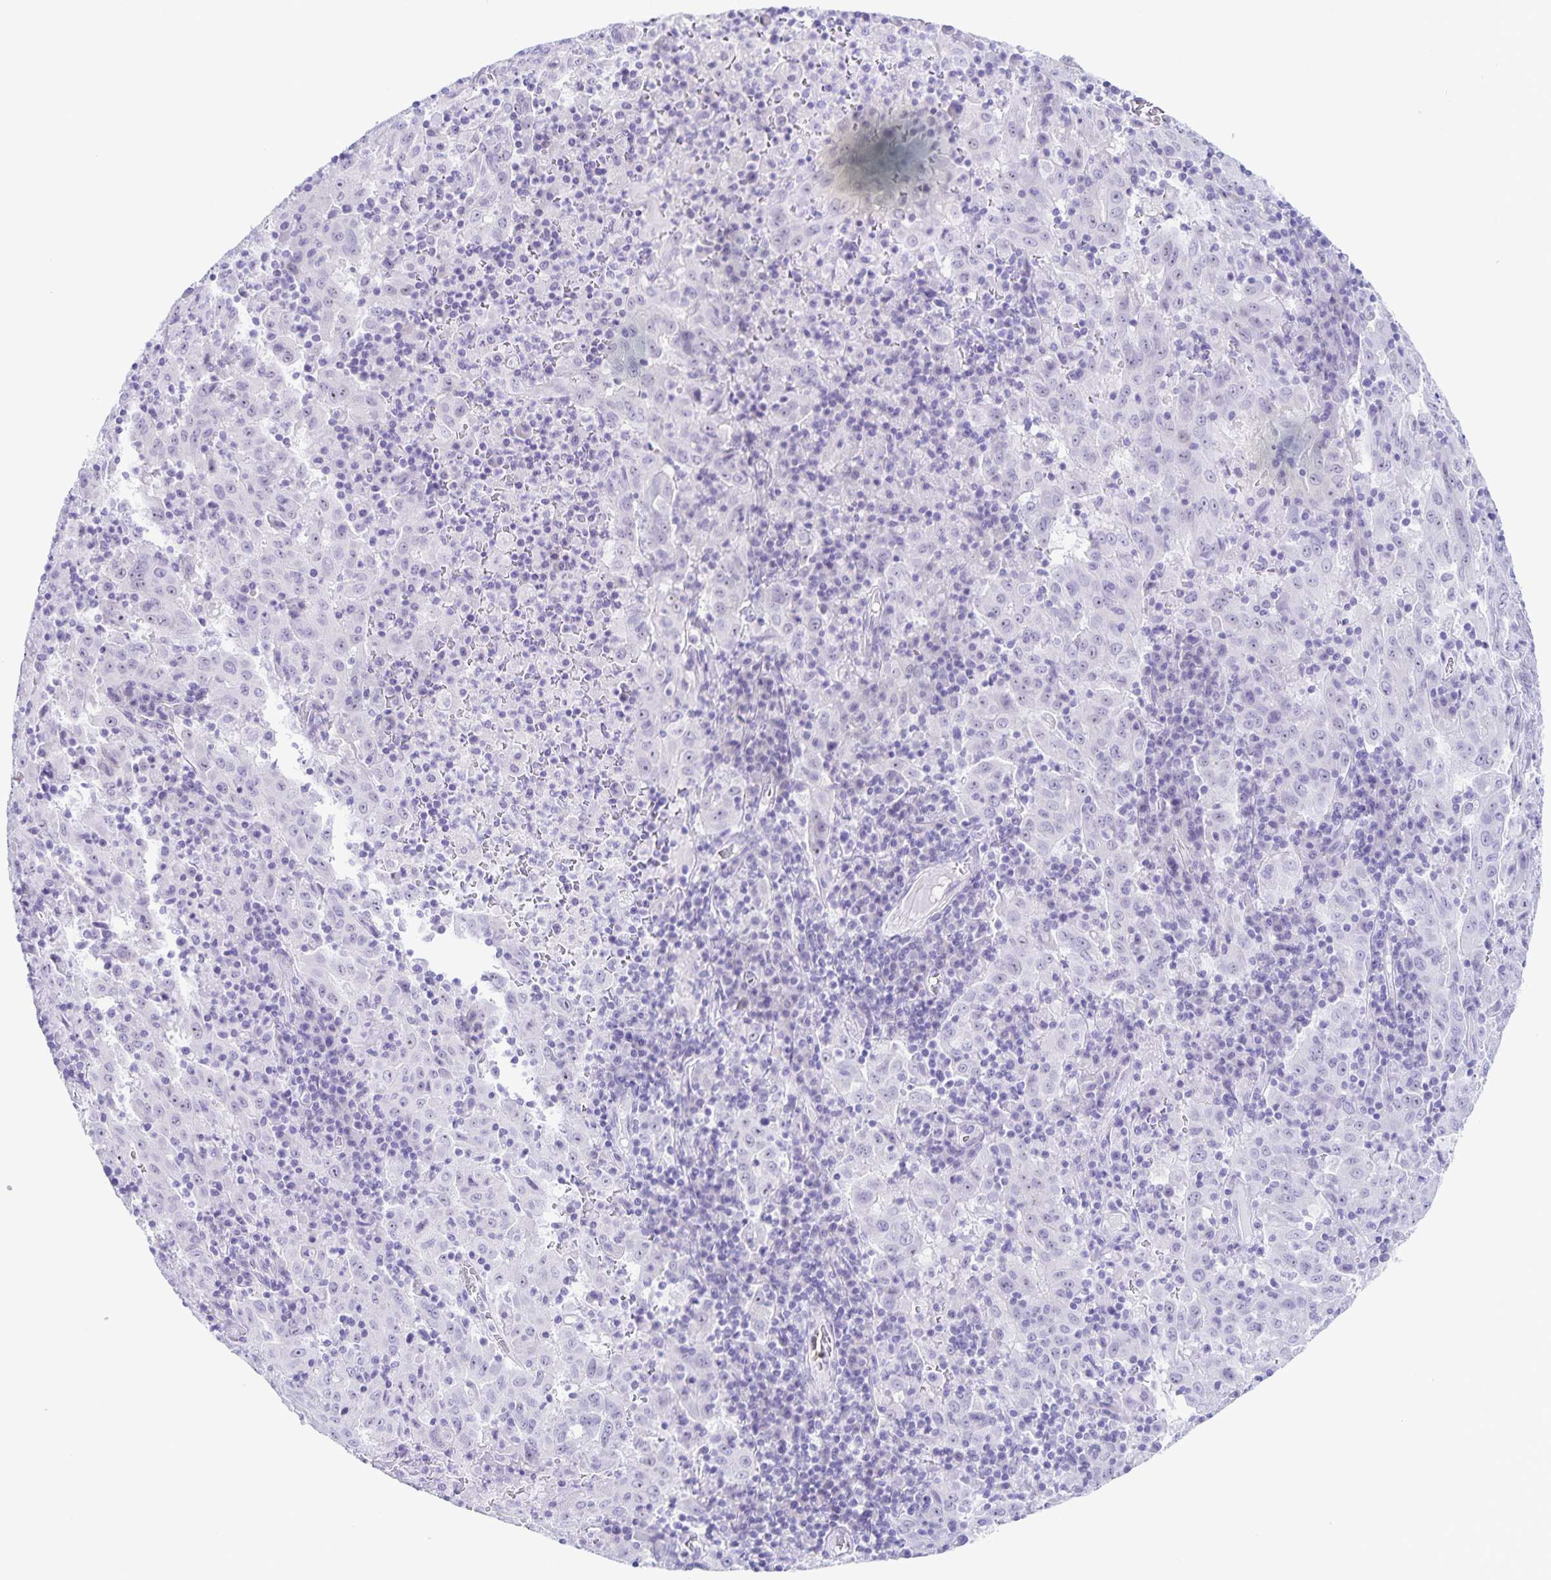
{"staining": {"intensity": "negative", "quantity": "none", "location": "none"}, "tissue": "pancreatic cancer", "cell_type": "Tumor cells", "image_type": "cancer", "snomed": [{"axis": "morphology", "description": "Adenocarcinoma, NOS"}, {"axis": "topography", "description": "Pancreas"}], "caption": "Tumor cells show no significant expression in pancreatic adenocarcinoma.", "gene": "FAM170A", "patient": {"sex": "male", "age": 63}}